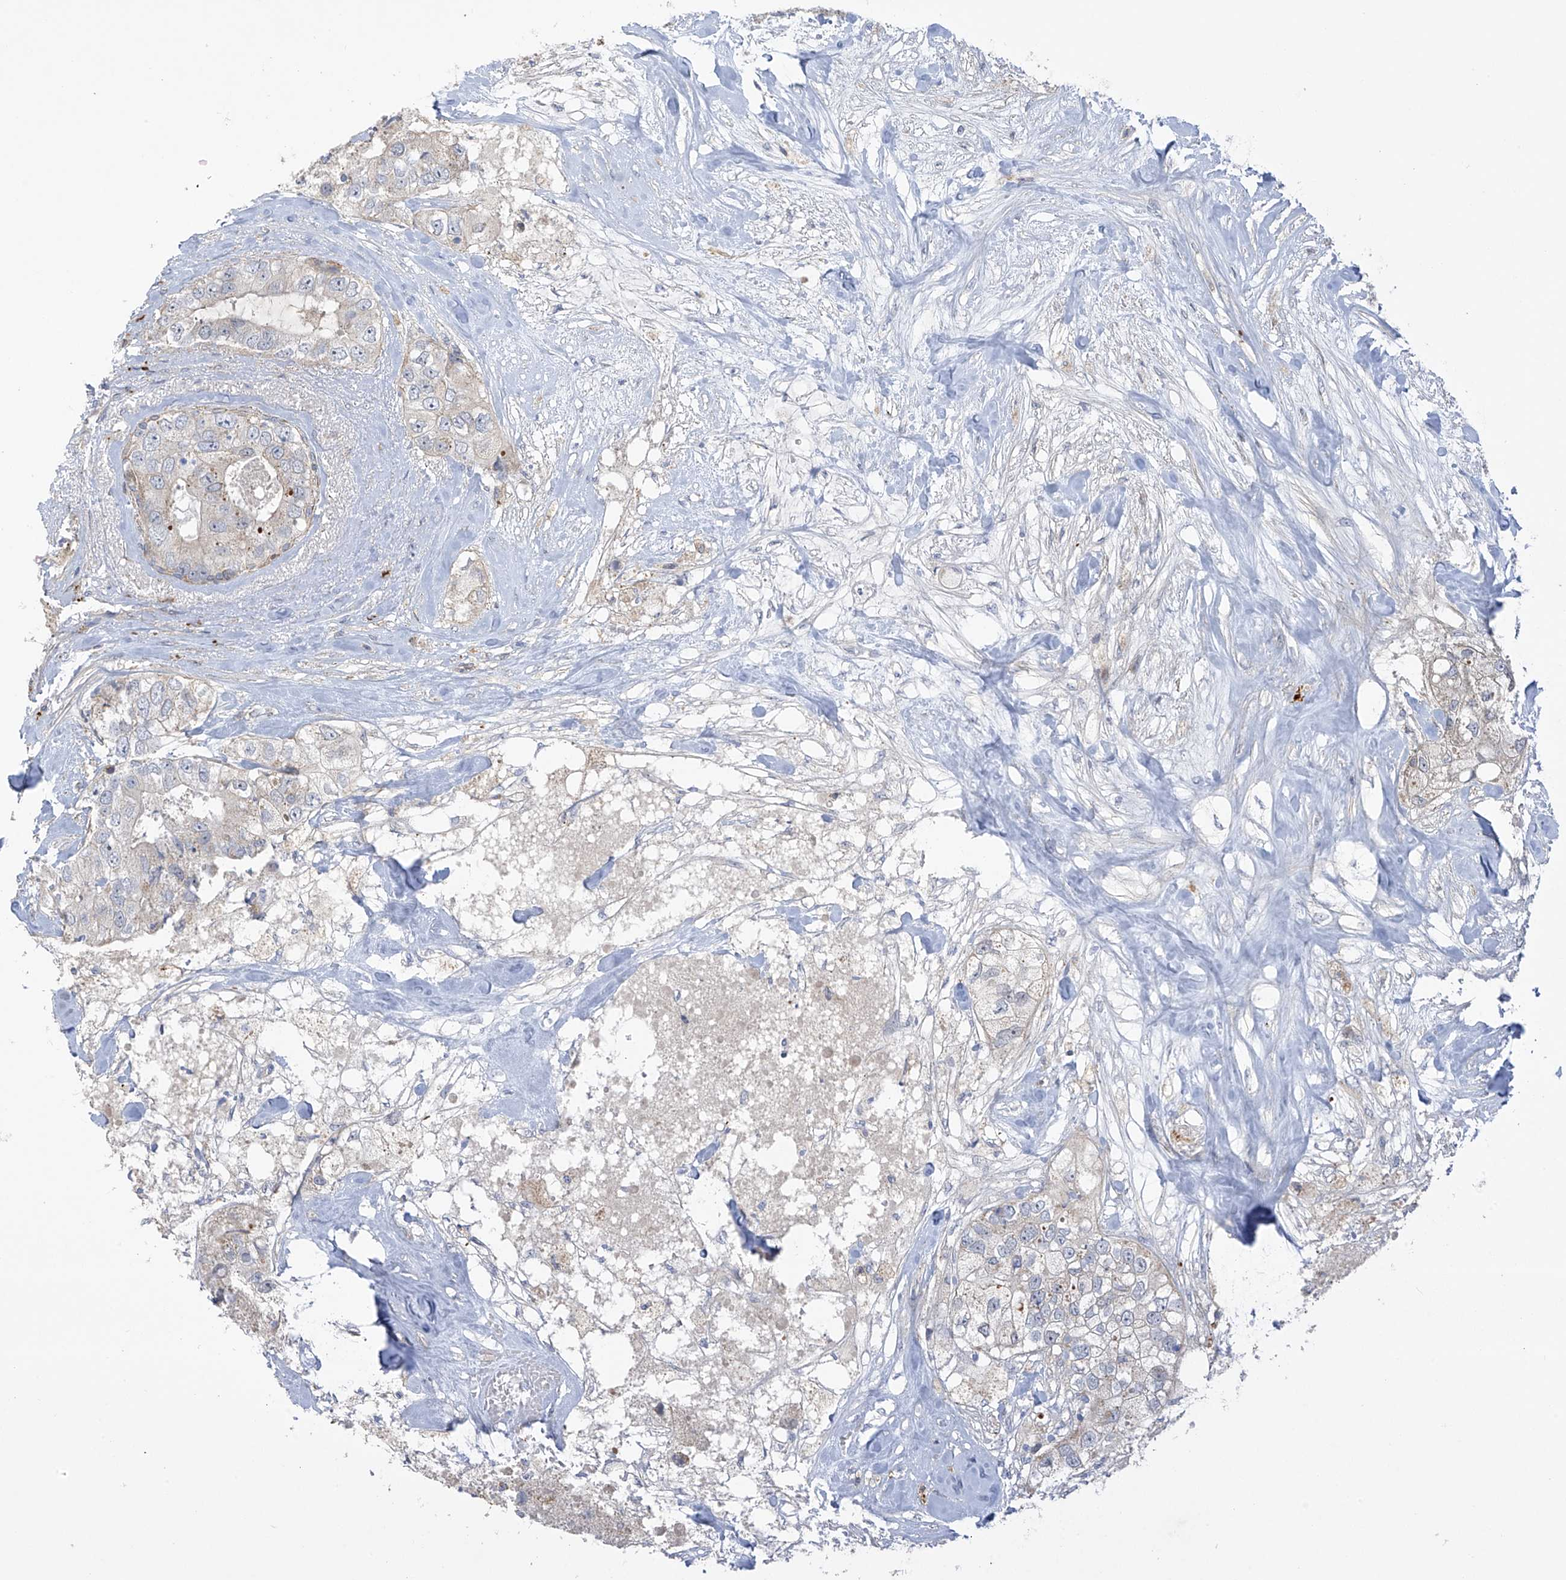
{"staining": {"intensity": "negative", "quantity": "none", "location": "none"}, "tissue": "breast cancer", "cell_type": "Tumor cells", "image_type": "cancer", "snomed": [{"axis": "morphology", "description": "Duct carcinoma"}, {"axis": "topography", "description": "Breast"}], "caption": "Breast cancer (infiltrating ductal carcinoma) stained for a protein using IHC exhibits no expression tumor cells.", "gene": "ZNF641", "patient": {"sex": "female", "age": 62}}